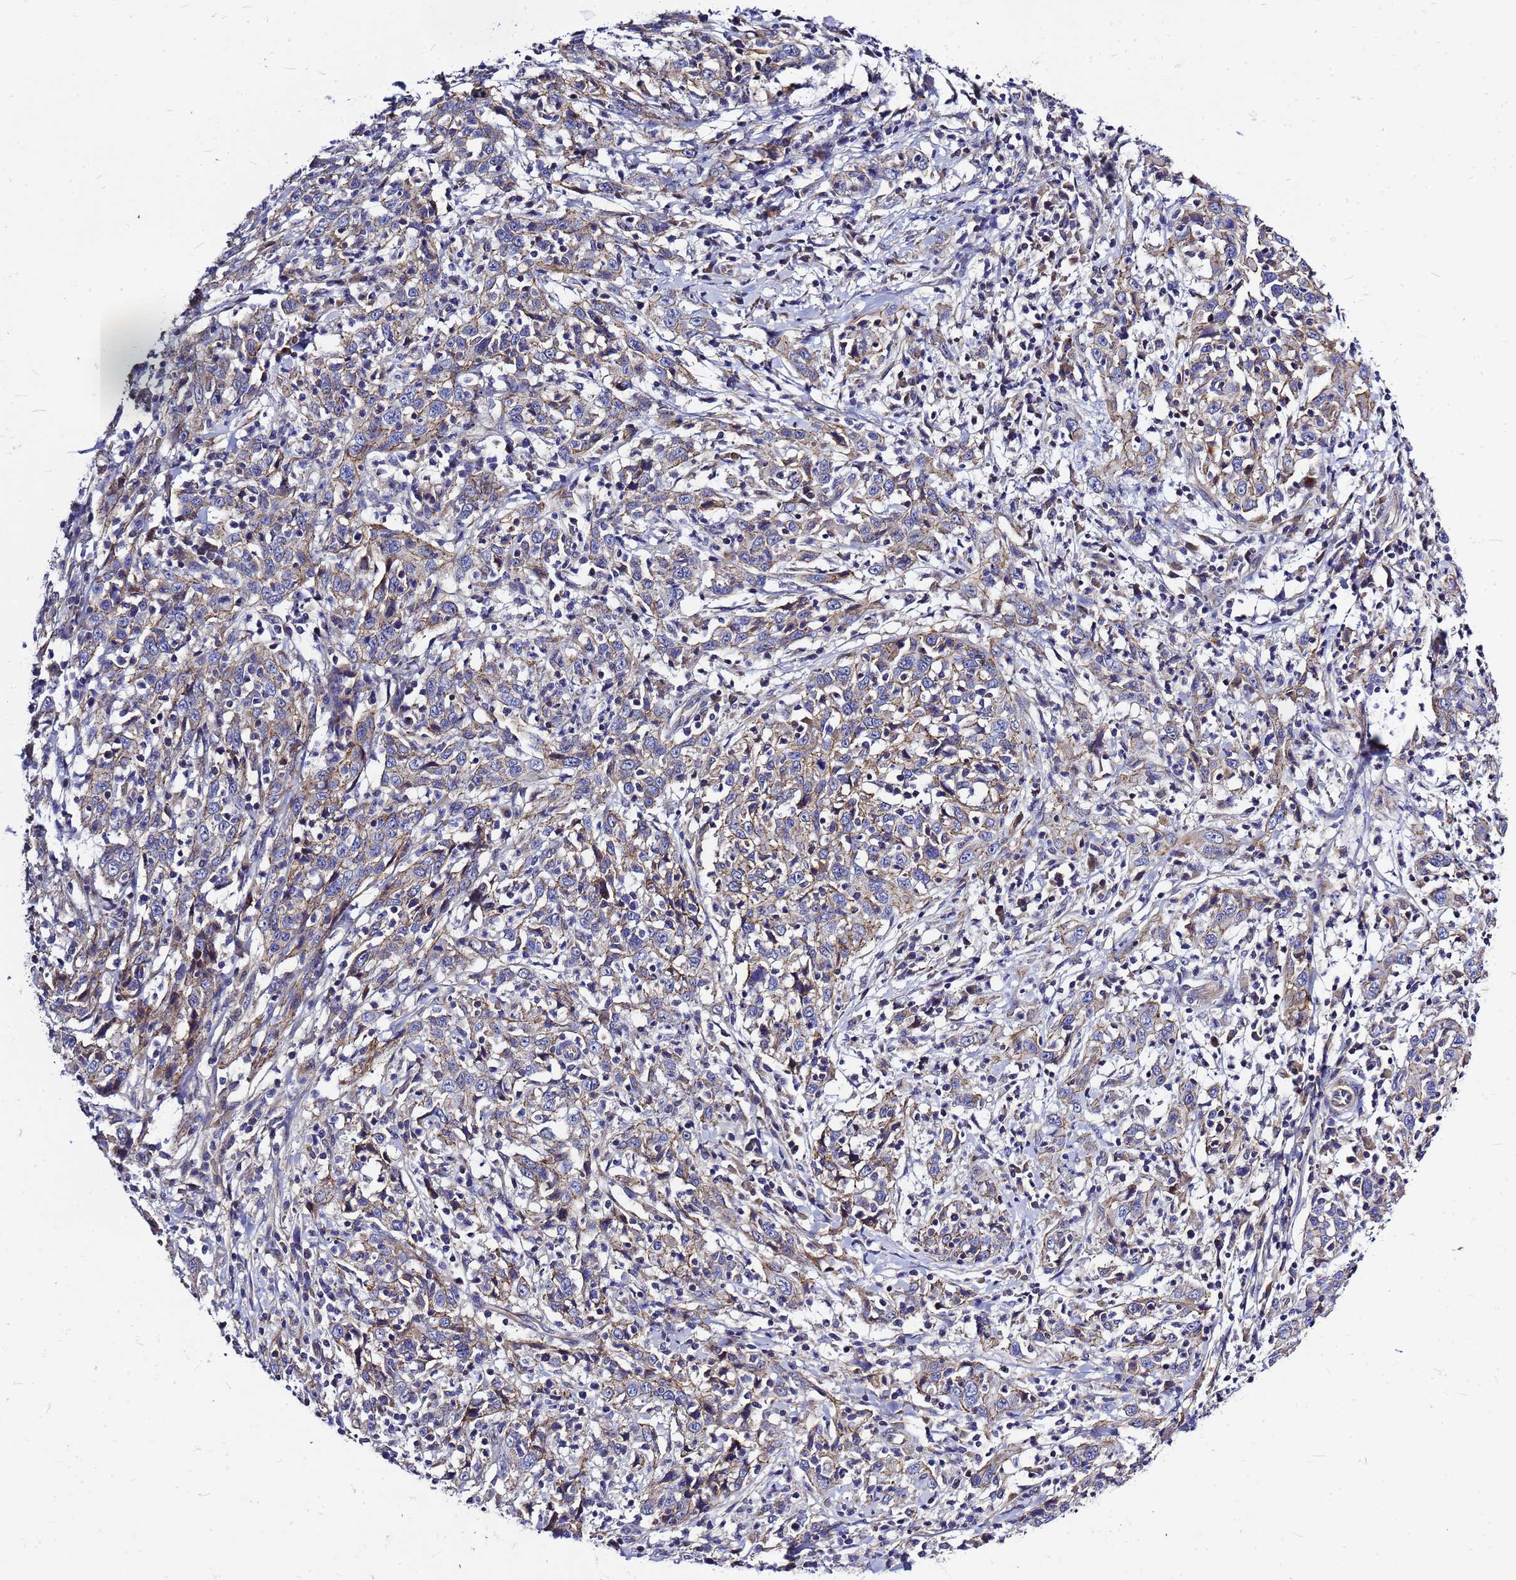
{"staining": {"intensity": "weak", "quantity": "25%-75%", "location": "cytoplasmic/membranous"}, "tissue": "cervical cancer", "cell_type": "Tumor cells", "image_type": "cancer", "snomed": [{"axis": "morphology", "description": "Squamous cell carcinoma, NOS"}, {"axis": "topography", "description": "Cervix"}], "caption": "Brown immunohistochemical staining in human cervical squamous cell carcinoma reveals weak cytoplasmic/membranous staining in about 25%-75% of tumor cells.", "gene": "FBXW5", "patient": {"sex": "female", "age": 46}}